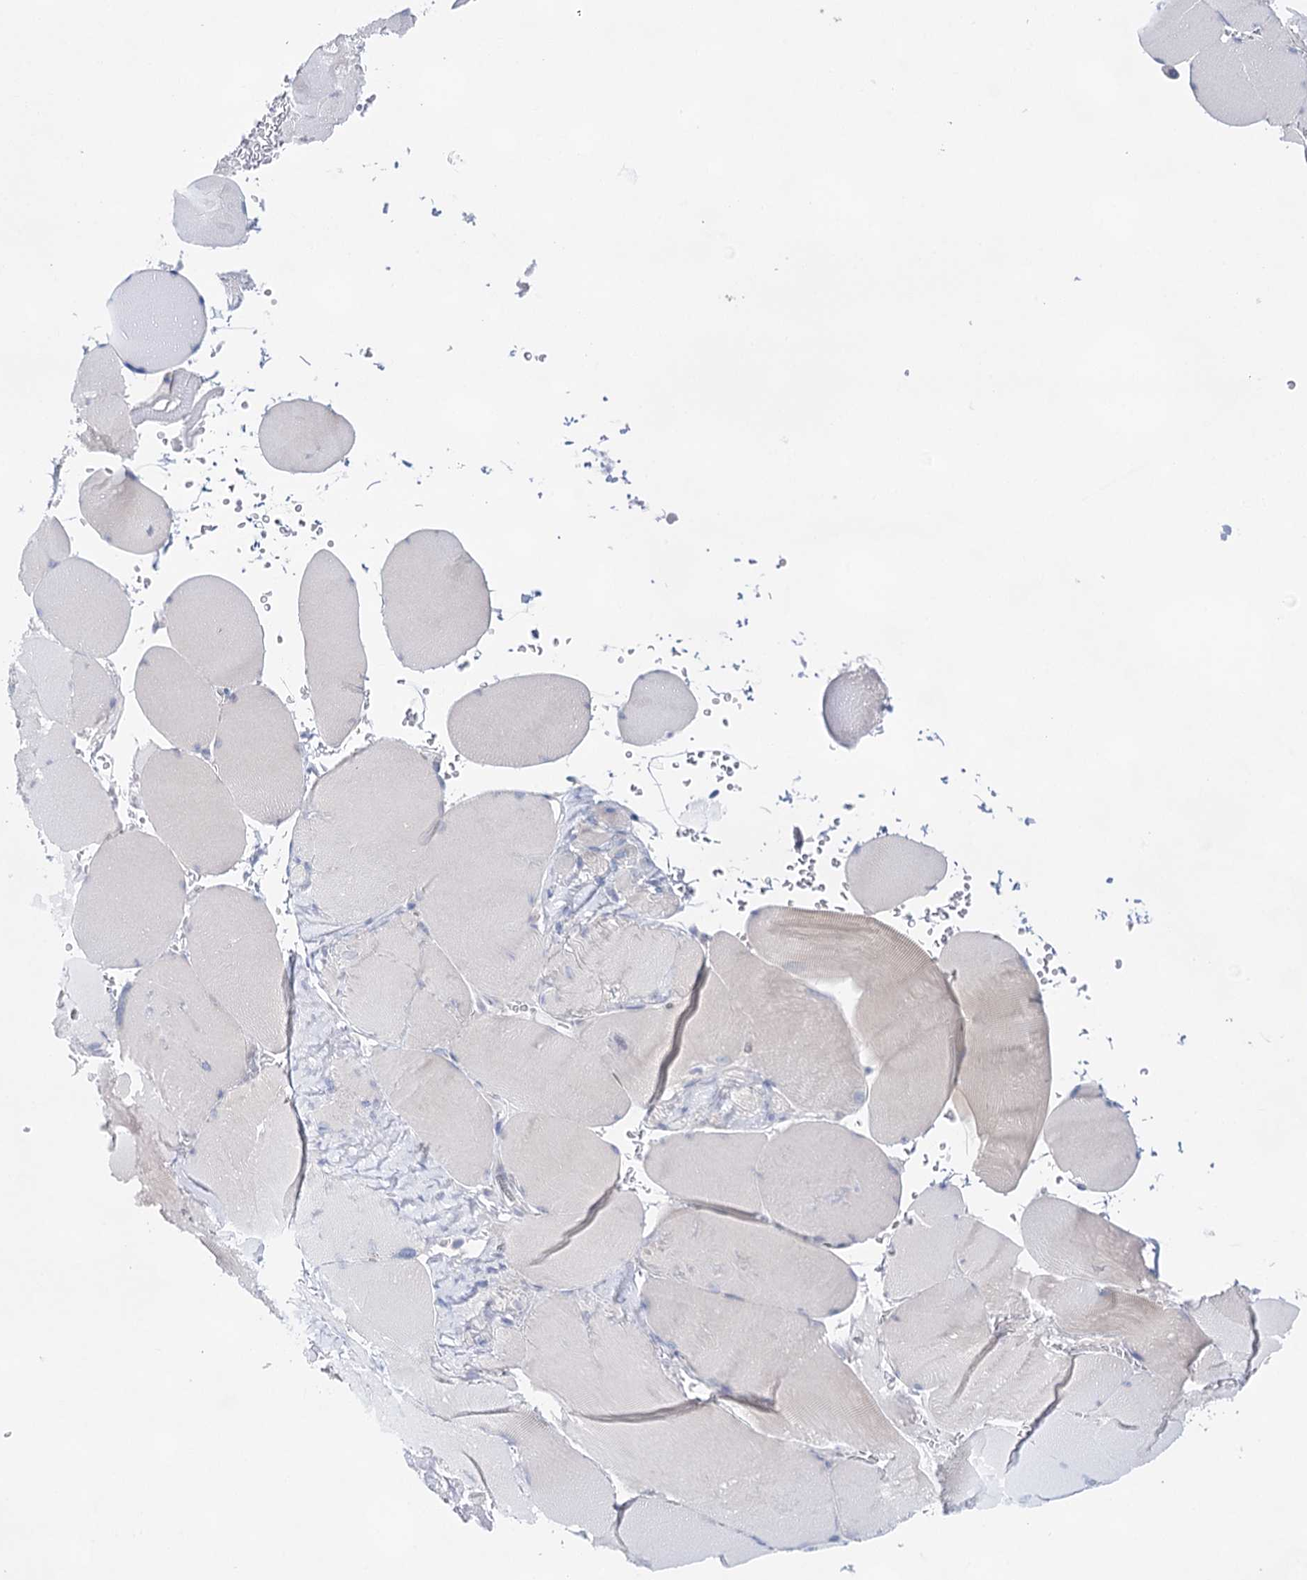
{"staining": {"intensity": "negative", "quantity": "none", "location": "none"}, "tissue": "skeletal muscle", "cell_type": "Myocytes", "image_type": "normal", "snomed": [{"axis": "morphology", "description": "Normal tissue, NOS"}, {"axis": "topography", "description": "Skeletal muscle"}, {"axis": "topography", "description": "Head-Neck"}], "caption": "This is an IHC histopathology image of benign human skeletal muscle. There is no expression in myocytes.", "gene": "LALBA", "patient": {"sex": "male", "age": 66}}